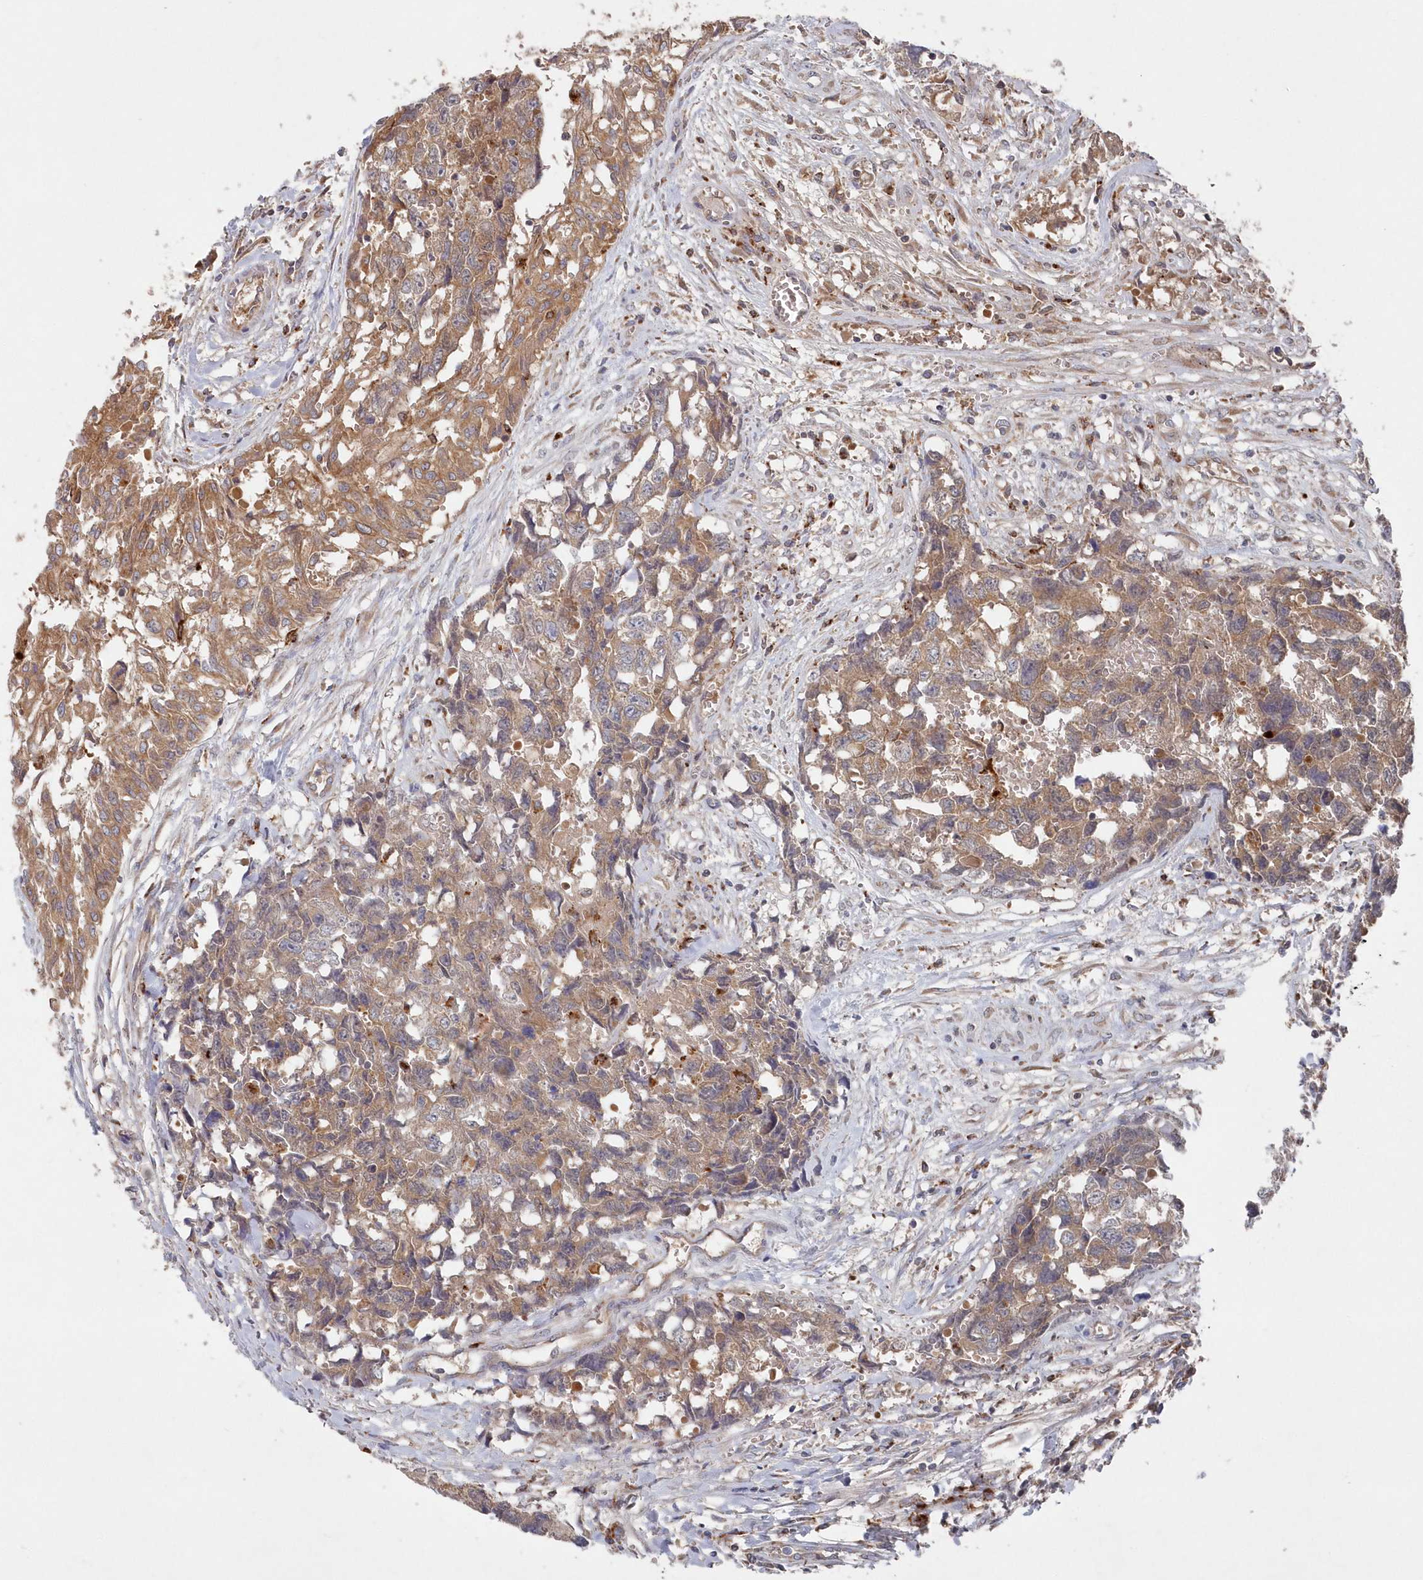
{"staining": {"intensity": "moderate", "quantity": ">75%", "location": "cytoplasmic/membranous"}, "tissue": "testis cancer", "cell_type": "Tumor cells", "image_type": "cancer", "snomed": [{"axis": "morphology", "description": "Carcinoma, Embryonal, NOS"}, {"axis": "topography", "description": "Testis"}], "caption": "Immunohistochemistry (IHC) image of human testis cancer (embryonal carcinoma) stained for a protein (brown), which shows medium levels of moderate cytoplasmic/membranous staining in approximately >75% of tumor cells.", "gene": "ASNSD1", "patient": {"sex": "male", "age": 31}}